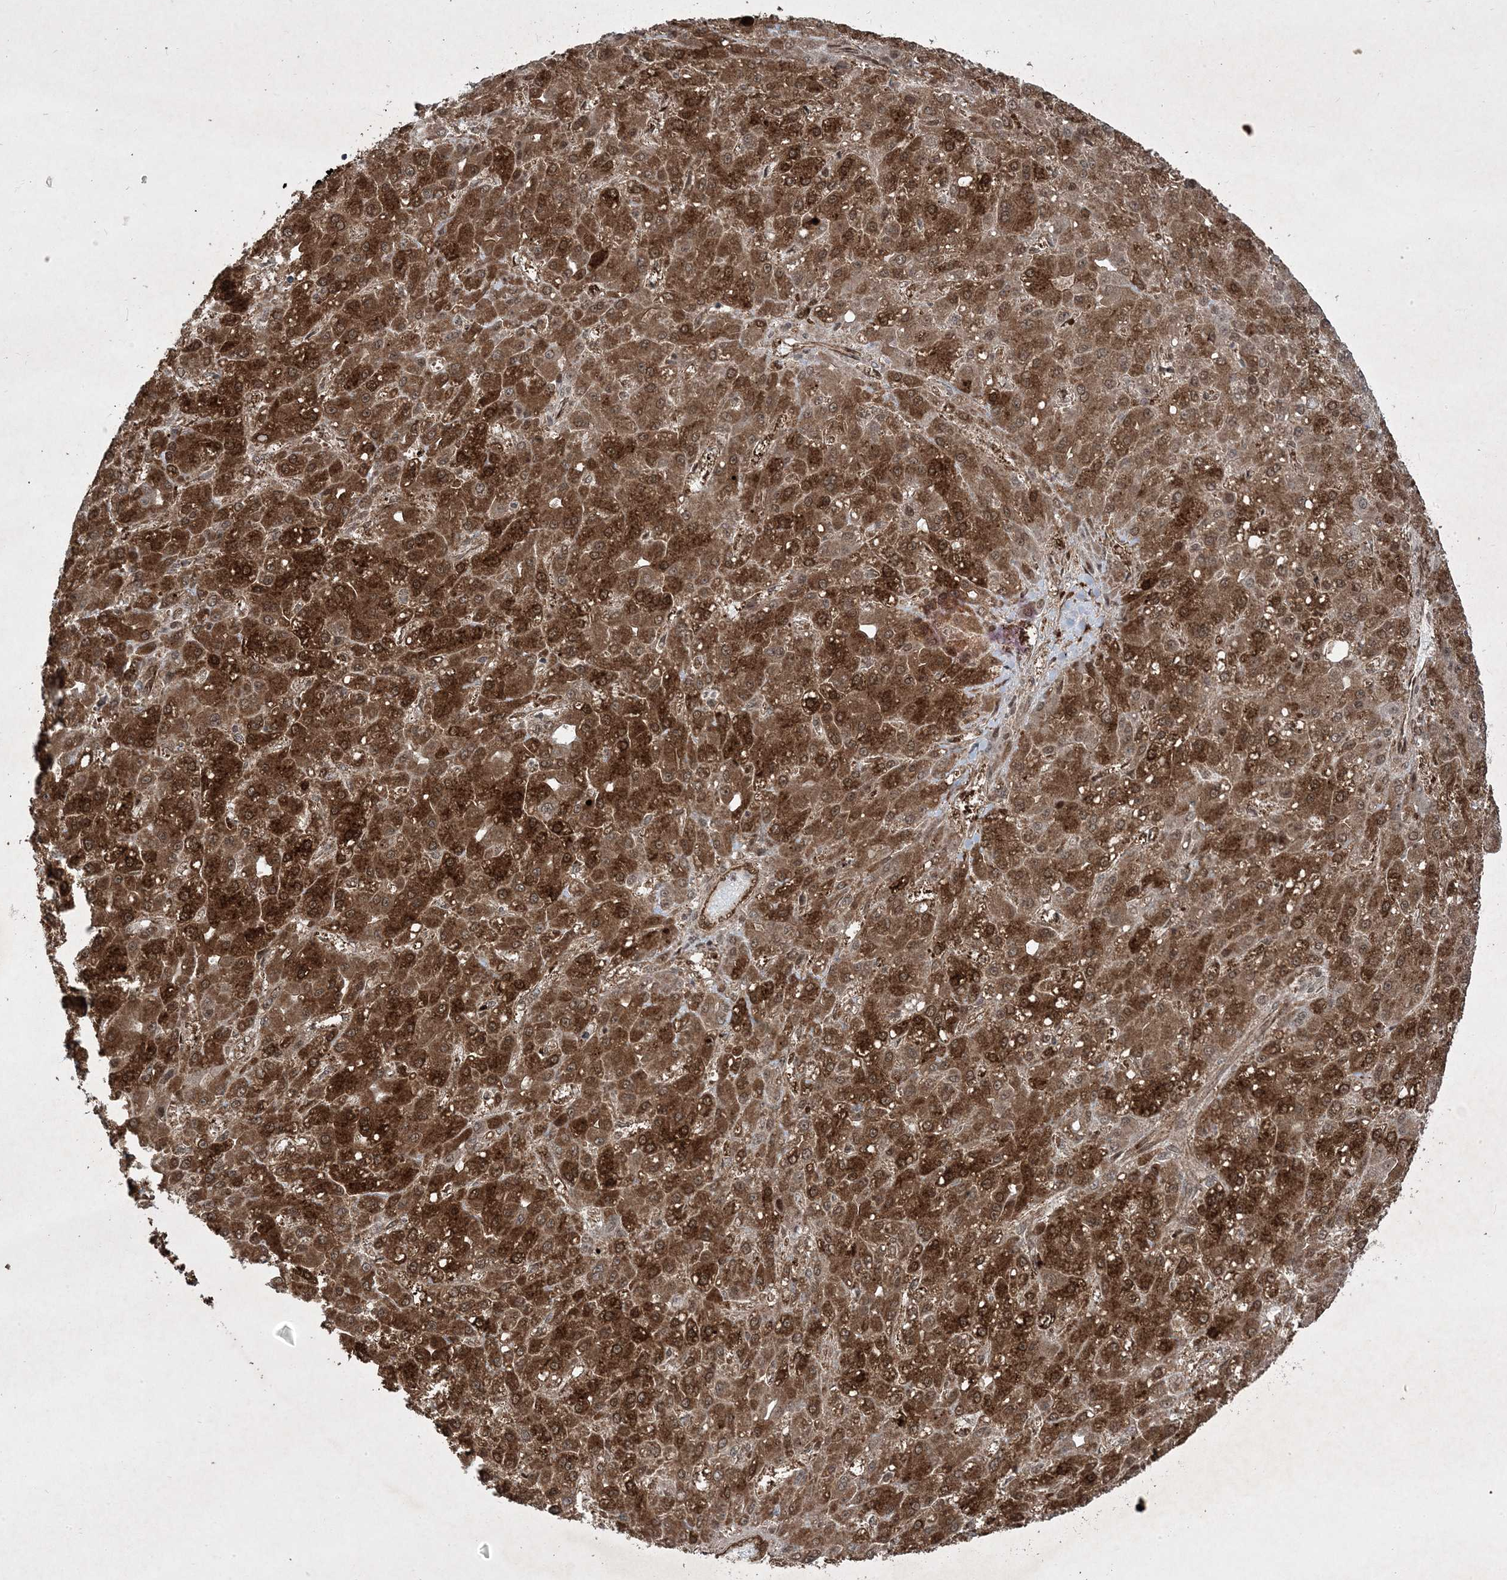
{"staining": {"intensity": "strong", "quantity": ">75%", "location": "cytoplasmic/membranous,nuclear"}, "tissue": "liver cancer", "cell_type": "Tumor cells", "image_type": "cancer", "snomed": [{"axis": "morphology", "description": "Carcinoma, Hepatocellular, NOS"}, {"axis": "topography", "description": "Liver"}], "caption": "Liver cancer stained with a protein marker demonstrates strong staining in tumor cells.", "gene": "PLEKHM2", "patient": {"sex": "male", "age": 67}}